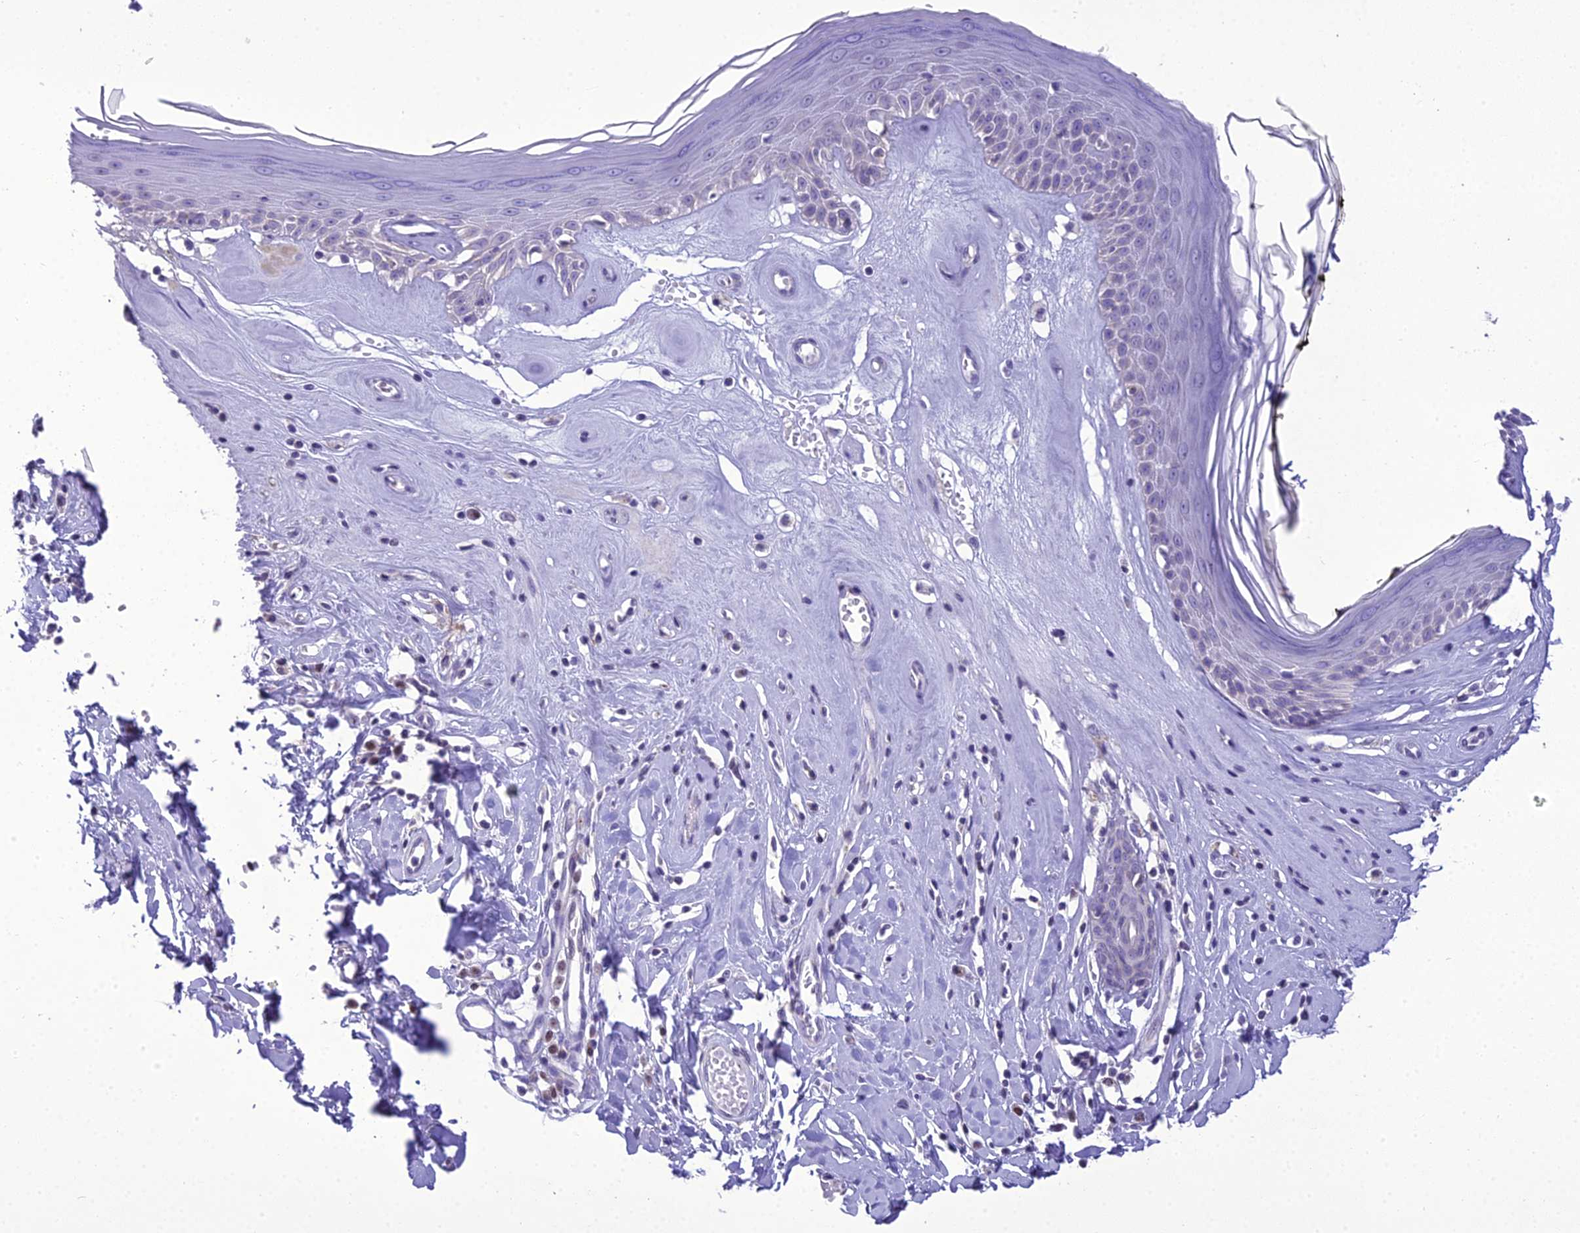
{"staining": {"intensity": "negative", "quantity": "none", "location": "none"}, "tissue": "skin", "cell_type": "Epidermal cells", "image_type": "normal", "snomed": [{"axis": "morphology", "description": "Normal tissue, NOS"}, {"axis": "morphology", "description": "Inflammation, NOS"}, {"axis": "topography", "description": "Vulva"}], "caption": "The immunohistochemistry (IHC) image has no significant positivity in epidermal cells of skin. (DAB (3,3'-diaminobenzidine) immunohistochemistry, high magnification).", "gene": "B9D2", "patient": {"sex": "female", "age": 84}}